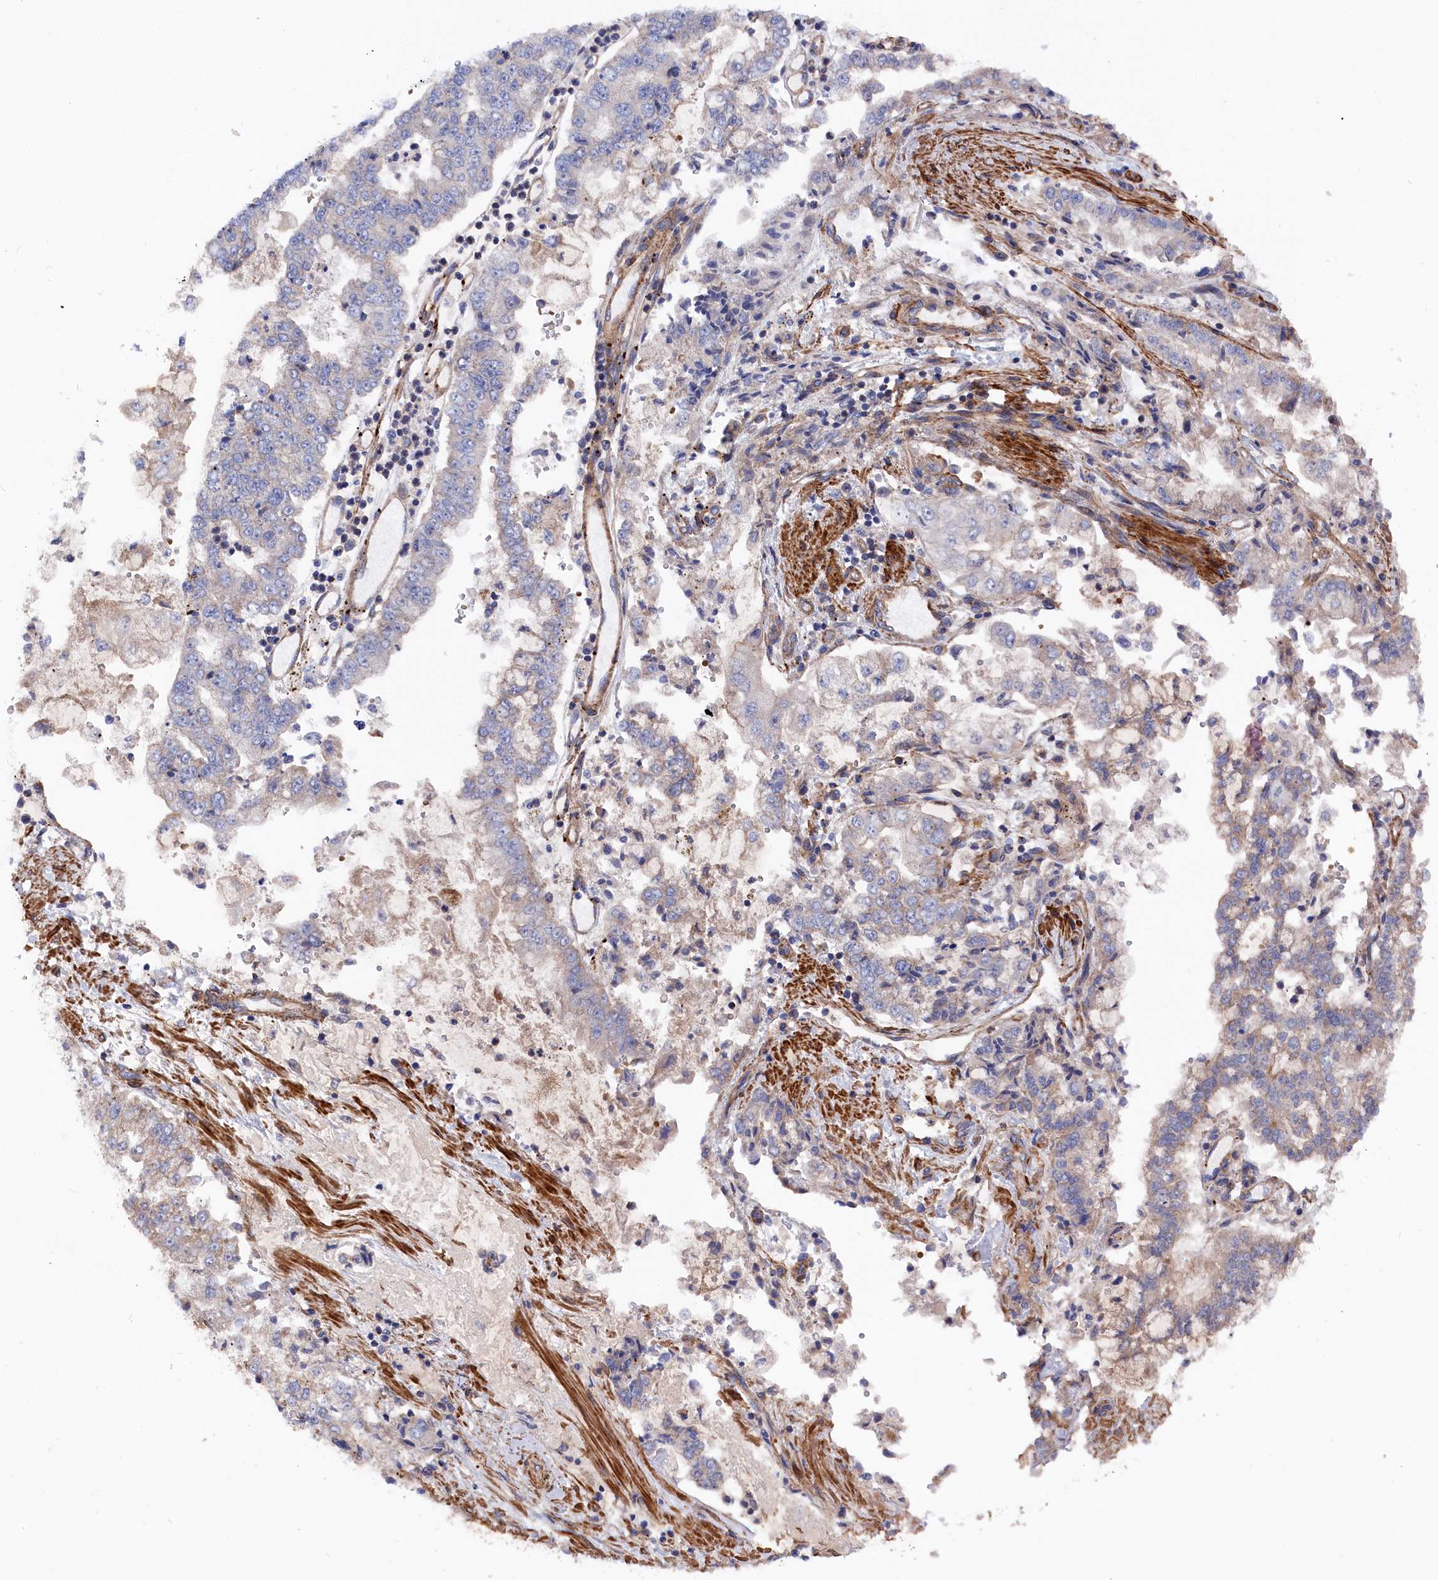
{"staining": {"intensity": "weak", "quantity": "25%-75%", "location": "cytoplasmic/membranous"}, "tissue": "stomach cancer", "cell_type": "Tumor cells", "image_type": "cancer", "snomed": [{"axis": "morphology", "description": "Adenocarcinoma, NOS"}, {"axis": "topography", "description": "Stomach"}], "caption": "A brown stain highlights weak cytoplasmic/membranous expression of a protein in human stomach cancer (adenocarcinoma) tumor cells.", "gene": "LDHD", "patient": {"sex": "male", "age": 76}}